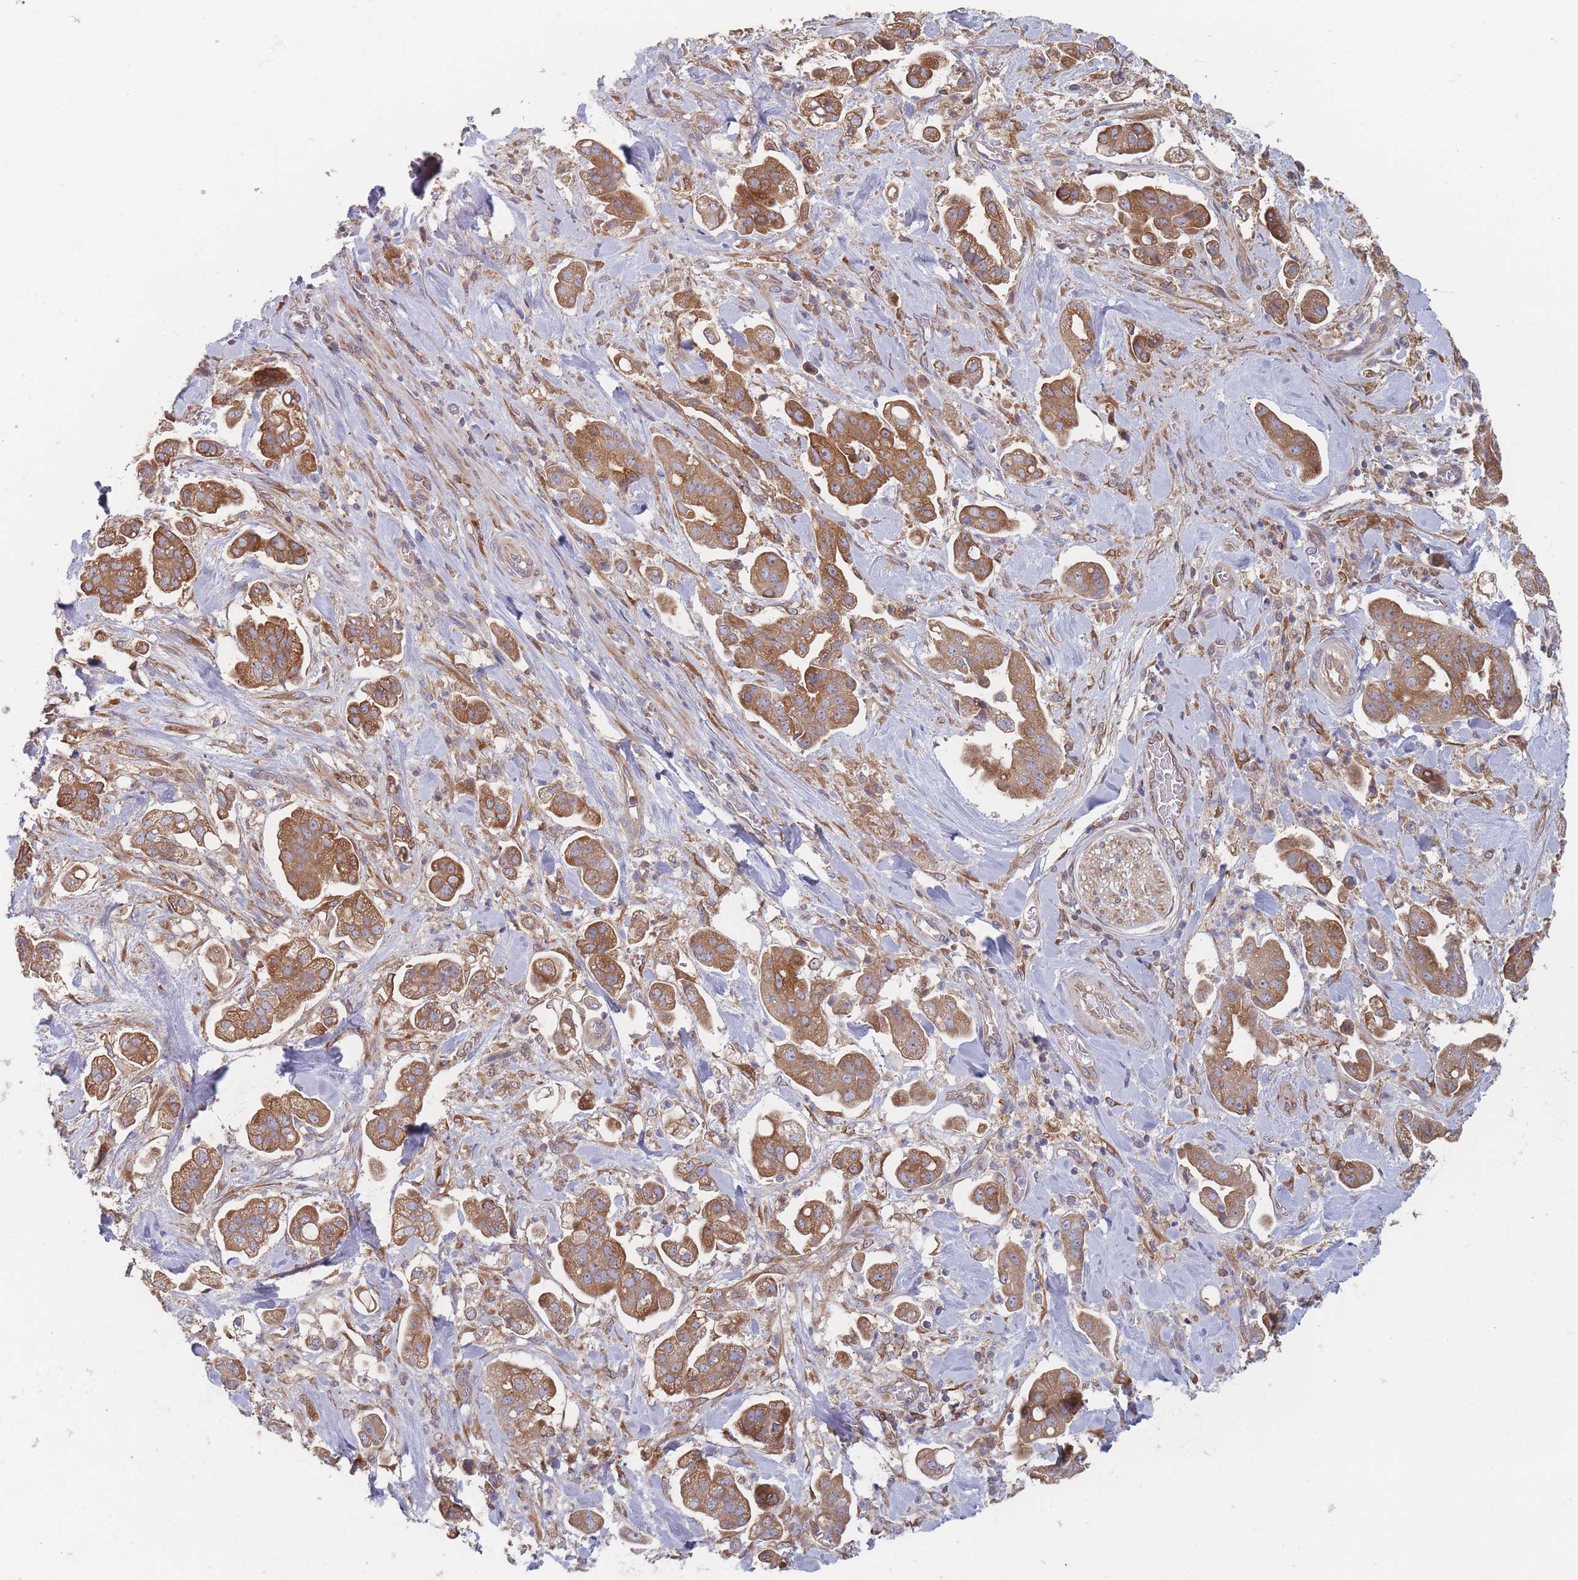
{"staining": {"intensity": "moderate", "quantity": ">75%", "location": "cytoplasmic/membranous"}, "tissue": "stomach cancer", "cell_type": "Tumor cells", "image_type": "cancer", "snomed": [{"axis": "morphology", "description": "Adenocarcinoma, NOS"}, {"axis": "topography", "description": "Stomach"}], "caption": "Immunohistochemistry photomicrograph of neoplastic tissue: stomach cancer (adenocarcinoma) stained using immunohistochemistry reveals medium levels of moderate protein expression localized specifically in the cytoplasmic/membranous of tumor cells, appearing as a cytoplasmic/membranous brown color.", "gene": "KDSR", "patient": {"sex": "male", "age": 62}}